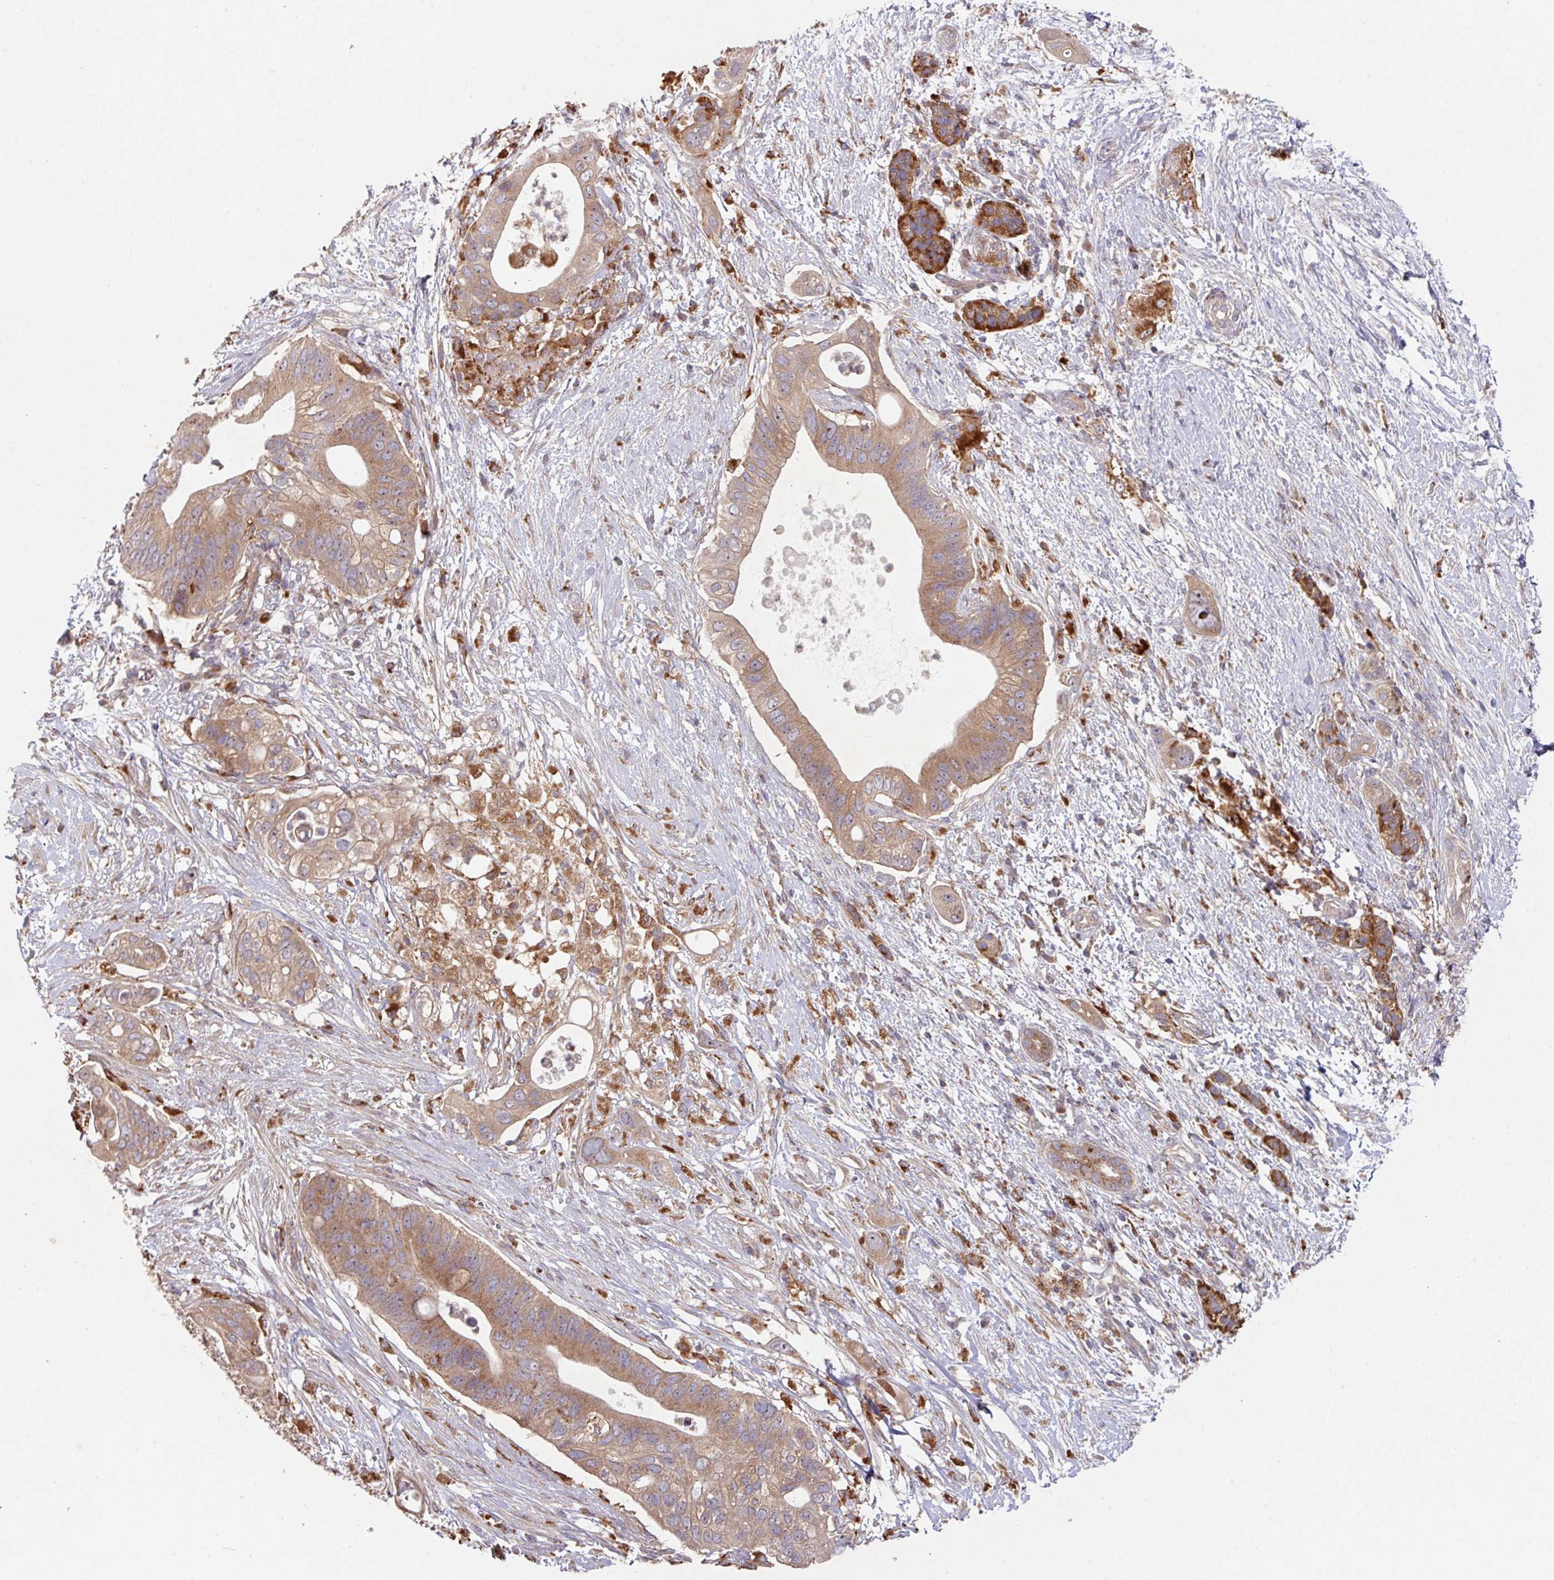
{"staining": {"intensity": "moderate", "quantity": ">75%", "location": "cytoplasmic/membranous"}, "tissue": "pancreatic cancer", "cell_type": "Tumor cells", "image_type": "cancer", "snomed": [{"axis": "morphology", "description": "Adenocarcinoma, NOS"}, {"axis": "topography", "description": "Pancreas"}], "caption": "Pancreatic adenocarcinoma stained with DAB (3,3'-diaminobenzidine) IHC exhibits medium levels of moderate cytoplasmic/membranous positivity in approximately >75% of tumor cells.", "gene": "TRIM14", "patient": {"sex": "female", "age": 72}}